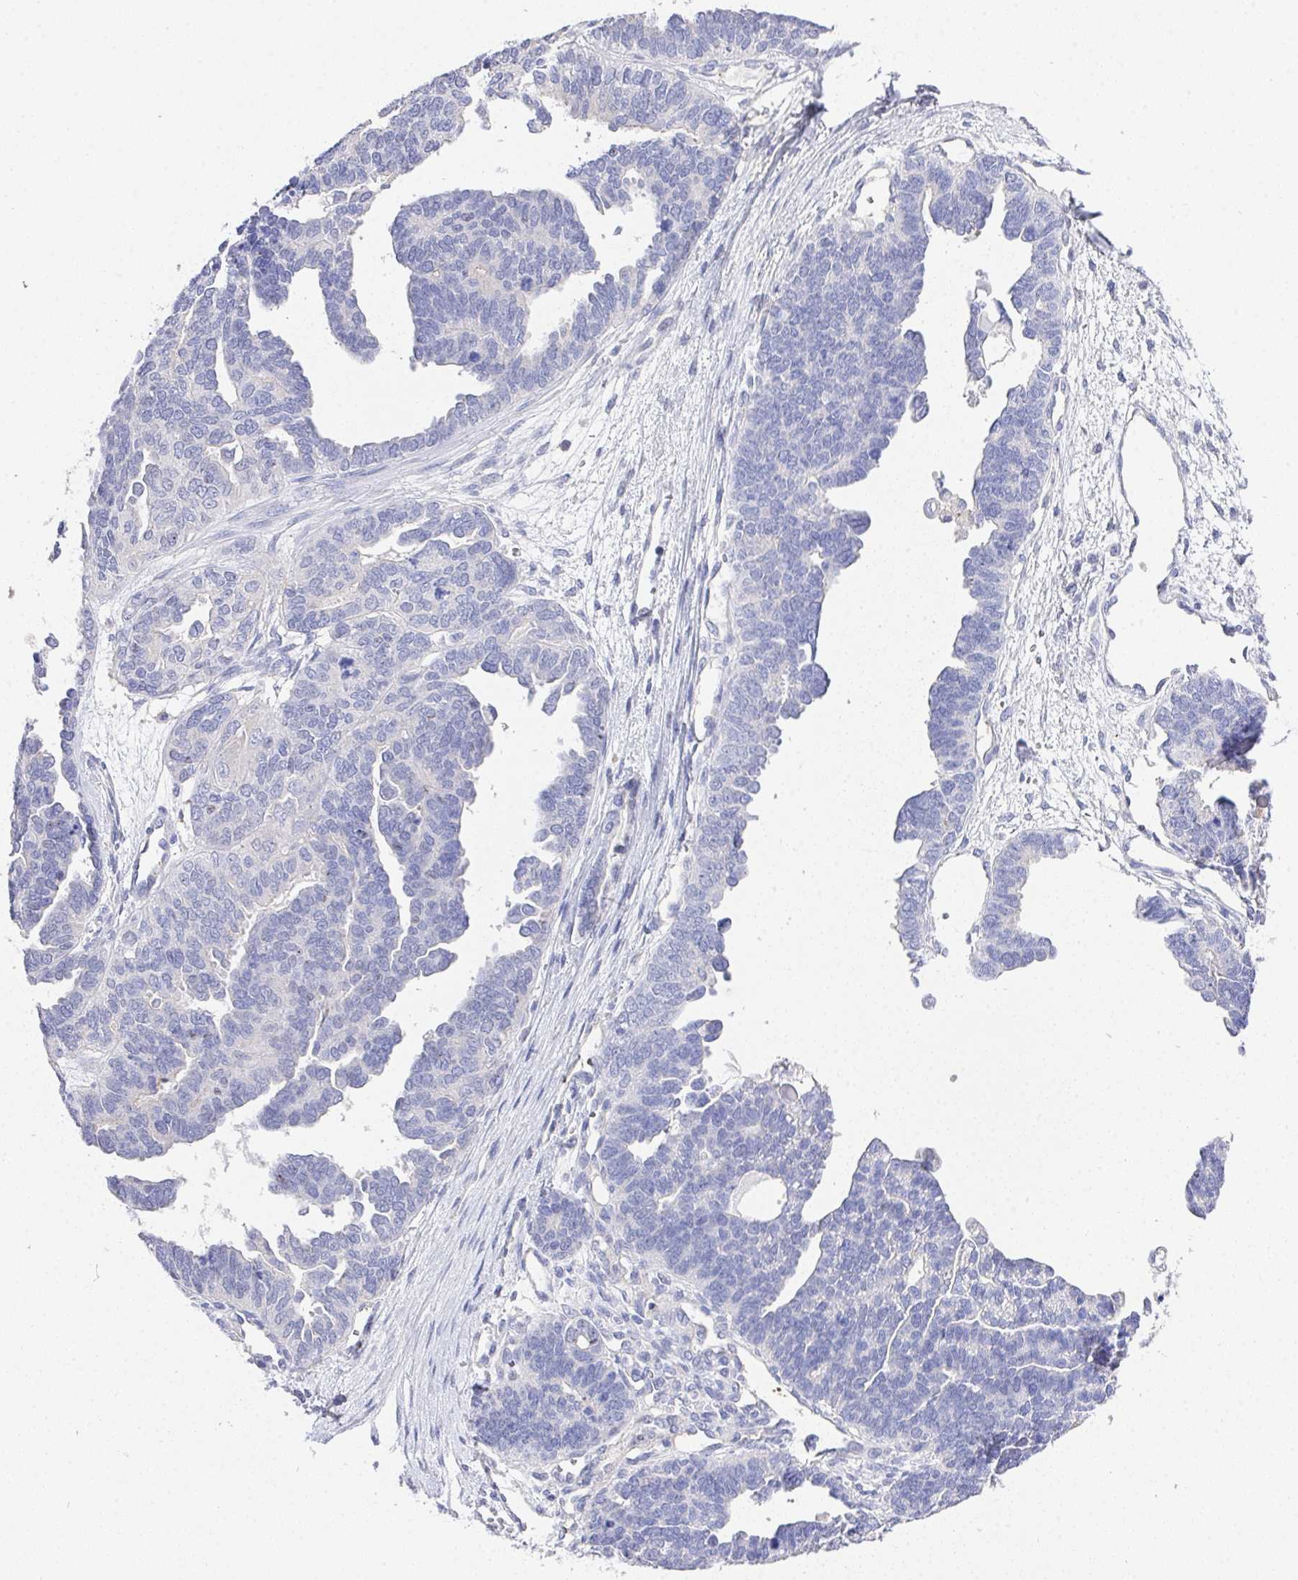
{"staining": {"intensity": "negative", "quantity": "none", "location": "none"}, "tissue": "ovarian cancer", "cell_type": "Tumor cells", "image_type": "cancer", "snomed": [{"axis": "morphology", "description": "Cystadenocarcinoma, serous, NOS"}, {"axis": "topography", "description": "Ovary"}], "caption": "Immunohistochemistry (IHC) histopathology image of ovarian serous cystadenocarcinoma stained for a protein (brown), which demonstrates no positivity in tumor cells.", "gene": "PRG3", "patient": {"sex": "female", "age": 51}}